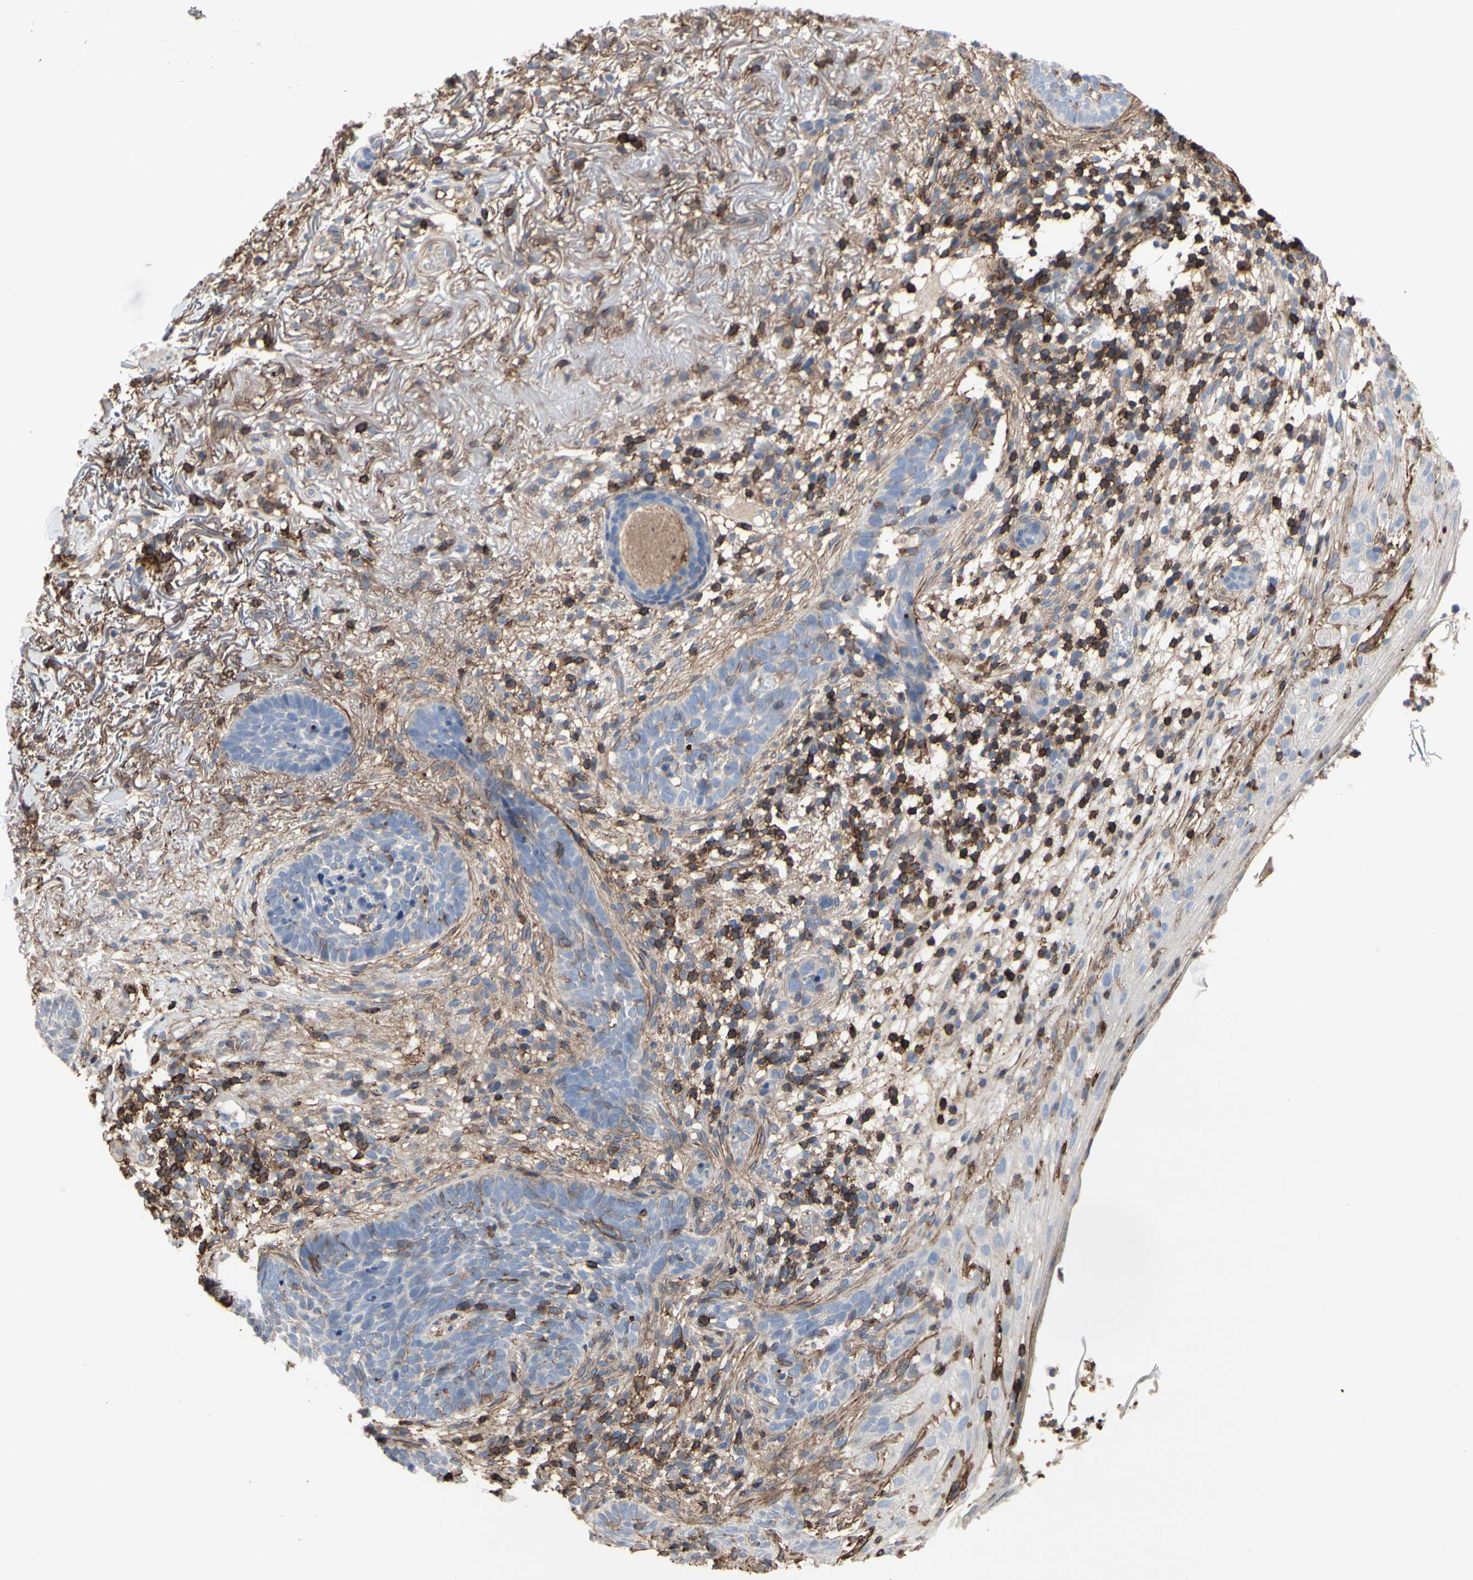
{"staining": {"intensity": "weak", "quantity": ">75%", "location": "cytoplasmic/membranous"}, "tissue": "skin cancer", "cell_type": "Tumor cells", "image_type": "cancer", "snomed": [{"axis": "morphology", "description": "Basal cell carcinoma"}, {"axis": "topography", "description": "Skin"}], "caption": "A low amount of weak cytoplasmic/membranous positivity is appreciated in about >75% of tumor cells in skin cancer (basal cell carcinoma) tissue.", "gene": "ANXA6", "patient": {"sex": "female", "age": 70}}